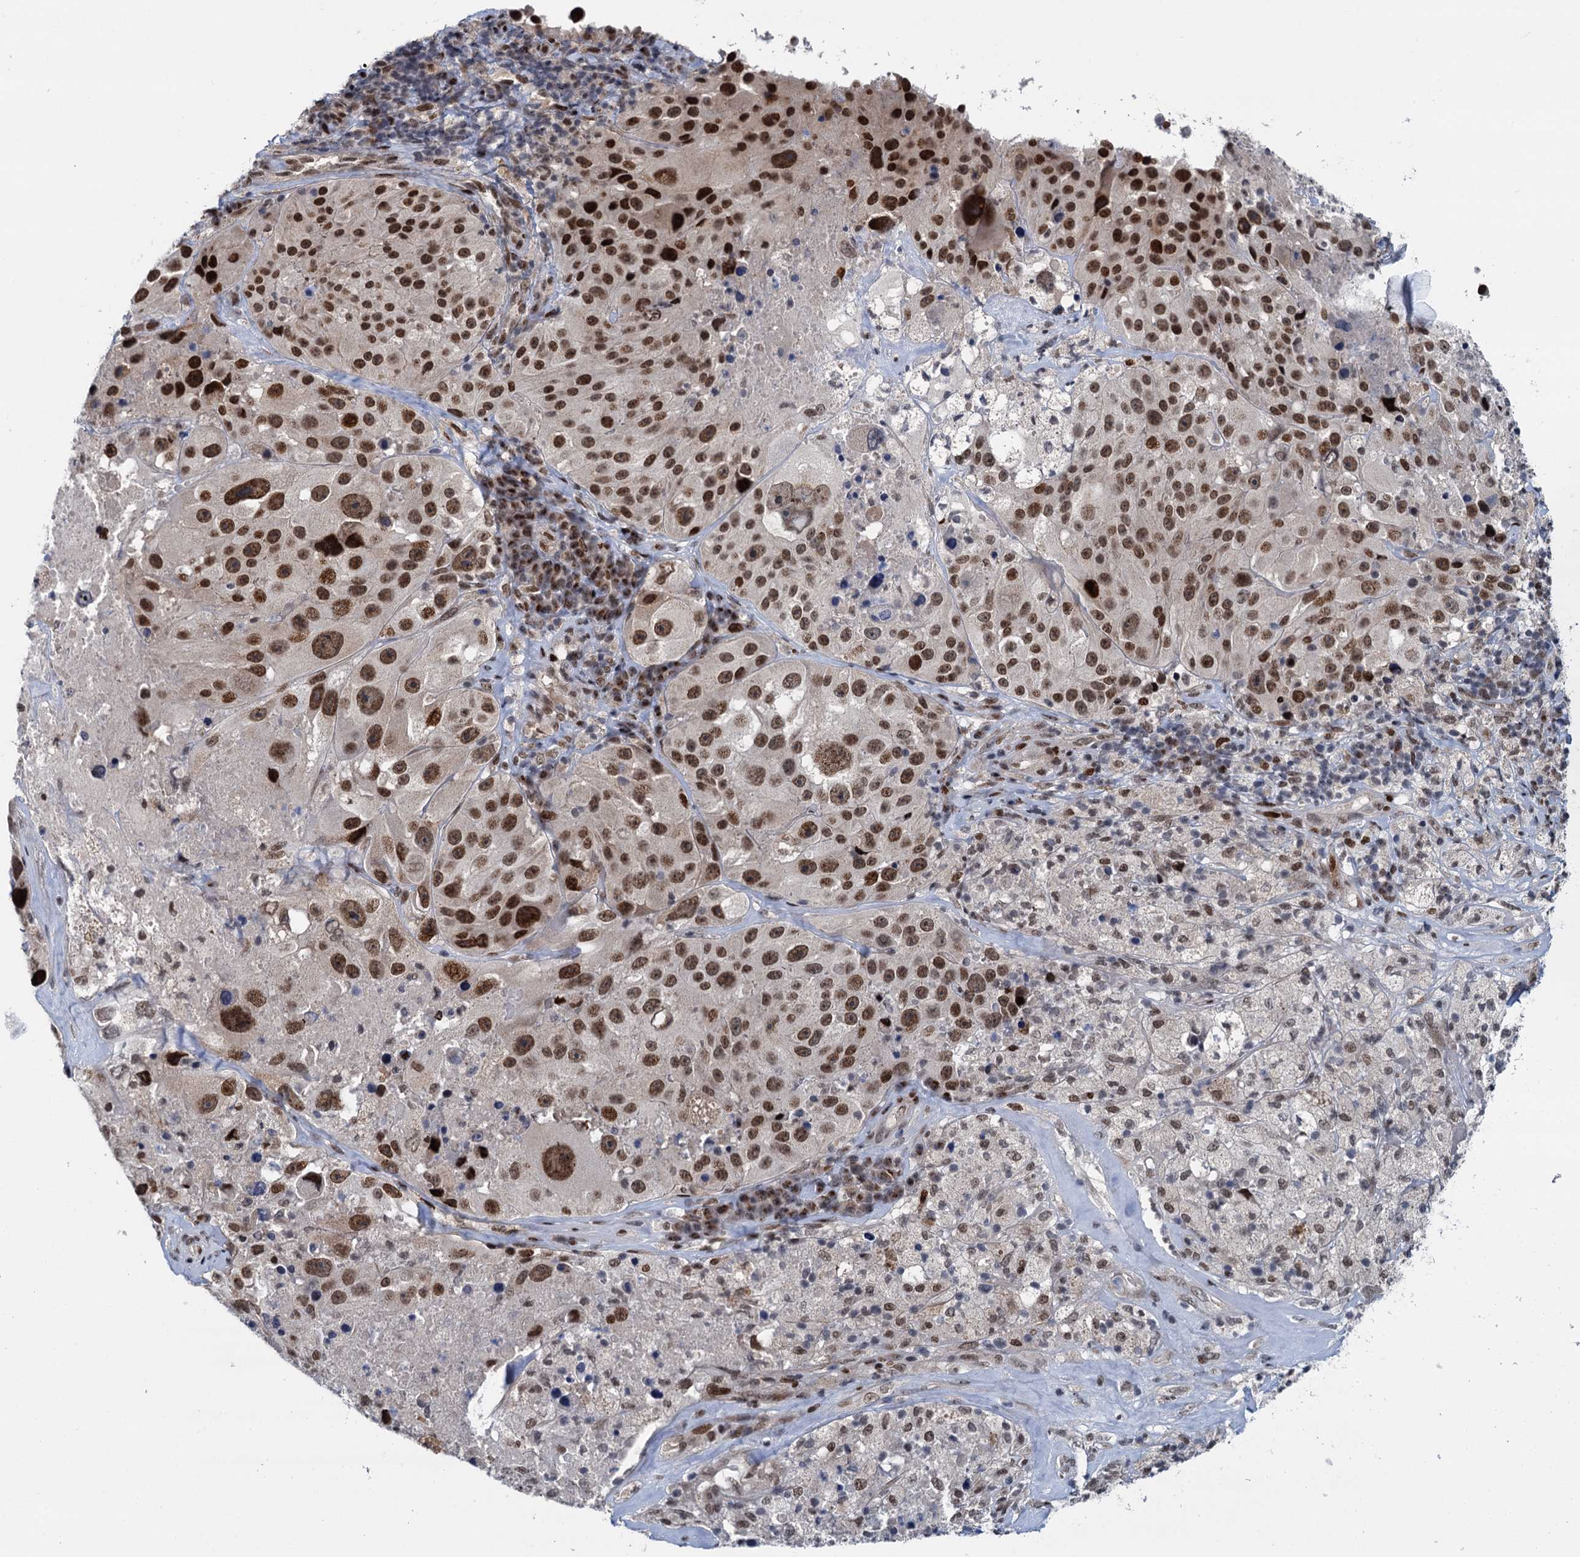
{"staining": {"intensity": "strong", "quantity": ">75%", "location": "nuclear"}, "tissue": "melanoma", "cell_type": "Tumor cells", "image_type": "cancer", "snomed": [{"axis": "morphology", "description": "Malignant melanoma, Metastatic site"}, {"axis": "topography", "description": "Lymph node"}], "caption": "An image of melanoma stained for a protein displays strong nuclear brown staining in tumor cells.", "gene": "RUFY2", "patient": {"sex": "male", "age": 62}}